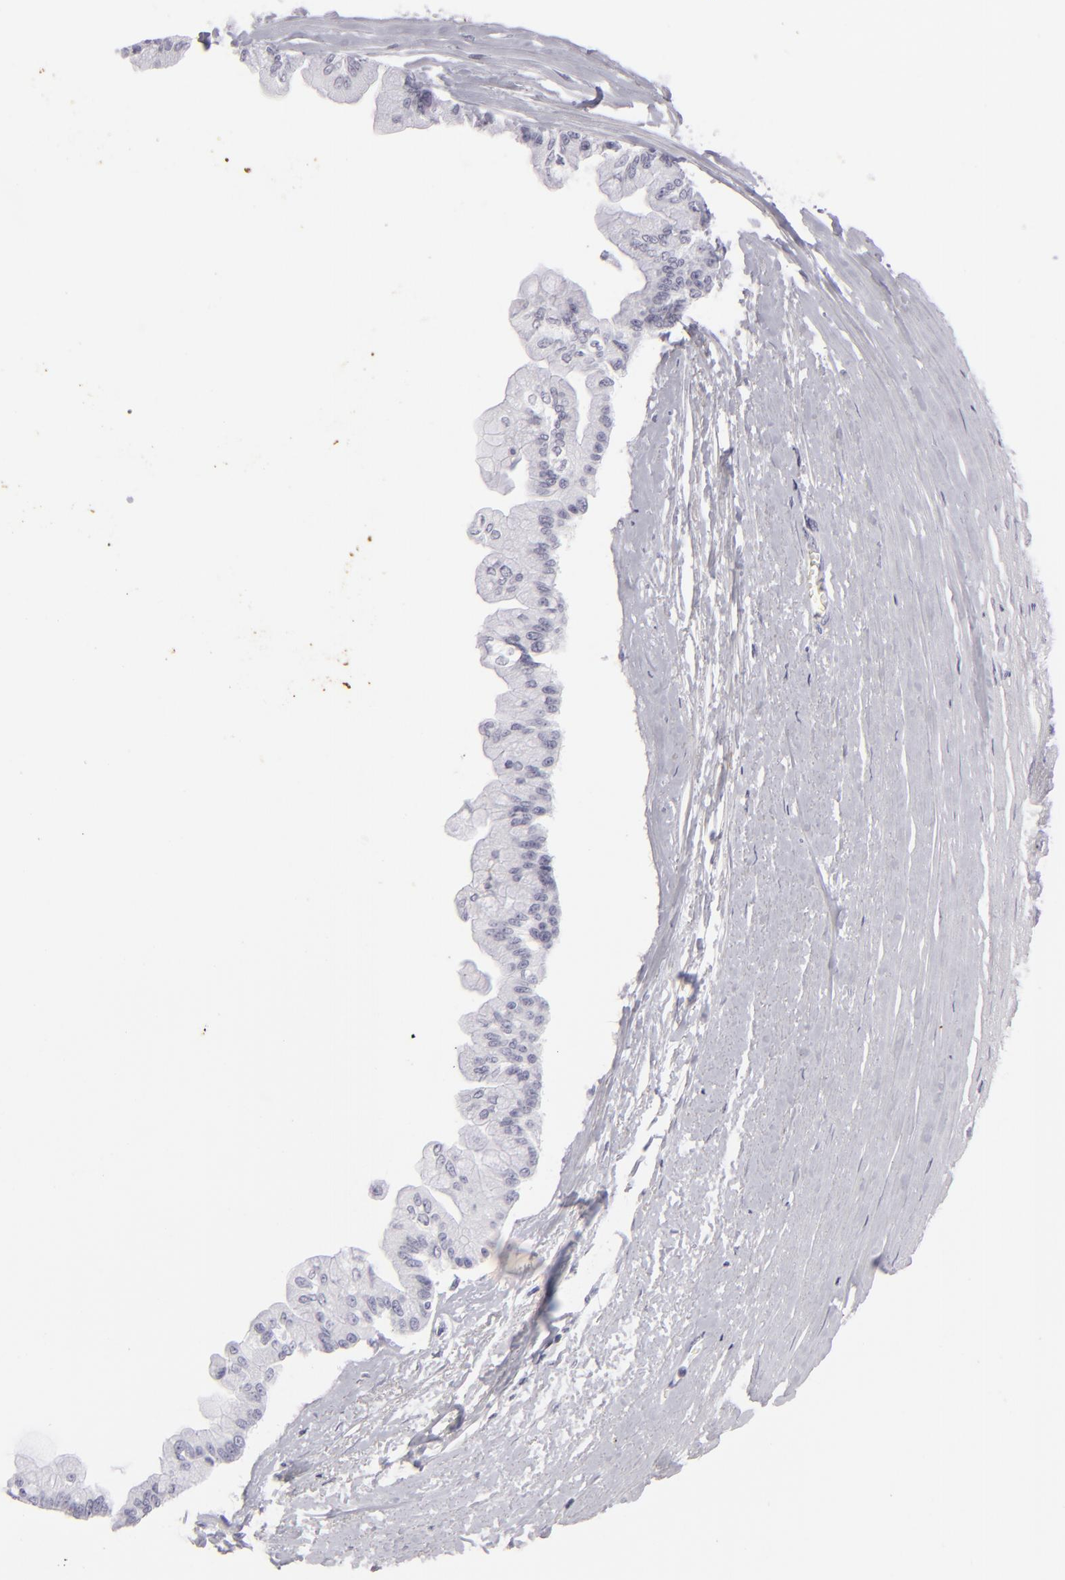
{"staining": {"intensity": "negative", "quantity": "none", "location": "none"}, "tissue": "liver cancer", "cell_type": "Tumor cells", "image_type": "cancer", "snomed": [{"axis": "morphology", "description": "Cholangiocarcinoma"}, {"axis": "topography", "description": "Liver"}], "caption": "An immunohistochemistry micrograph of cholangiocarcinoma (liver) is shown. There is no staining in tumor cells of cholangiocarcinoma (liver).", "gene": "KRT1", "patient": {"sex": "female", "age": 79}}